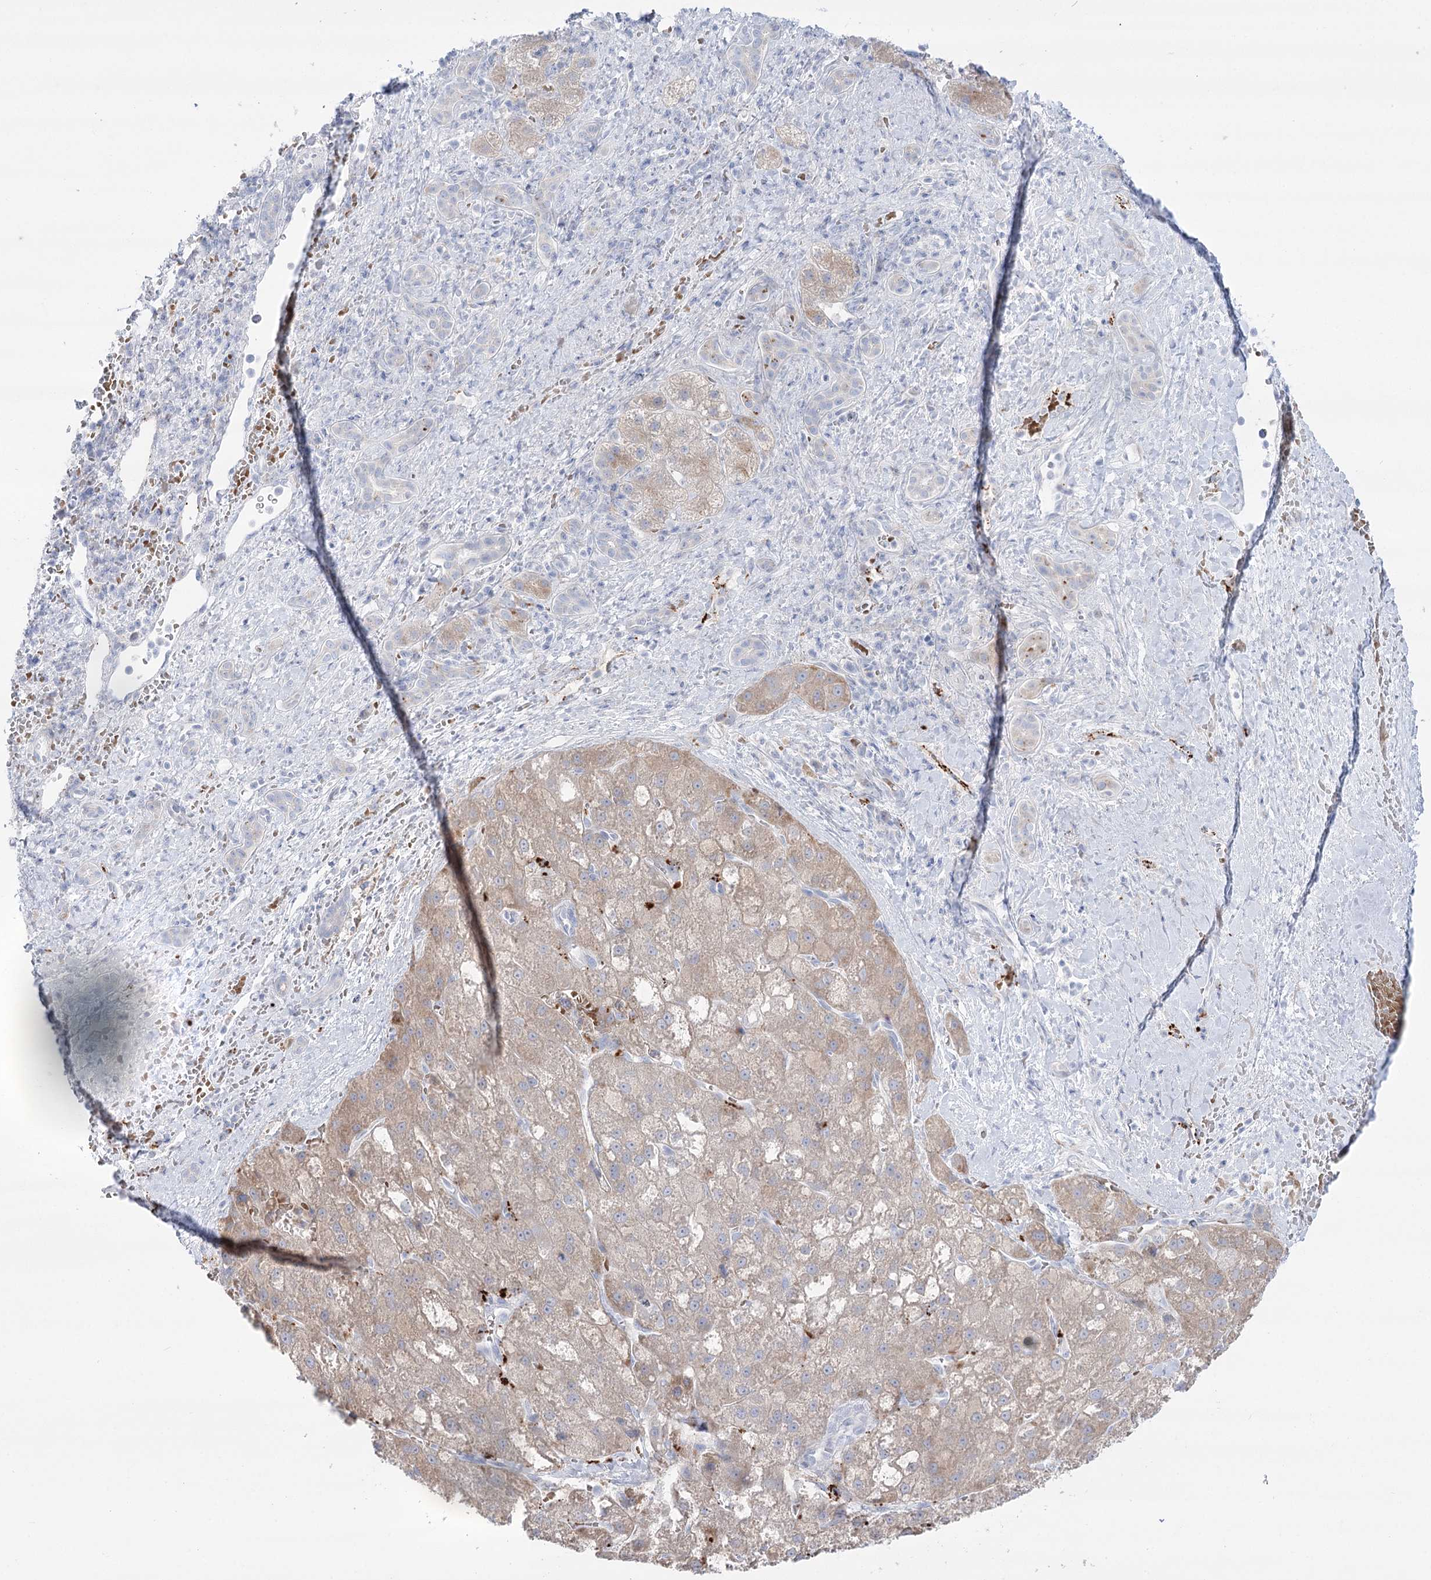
{"staining": {"intensity": "weak", "quantity": ">75%", "location": "cytoplasmic/membranous"}, "tissue": "liver cancer", "cell_type": "Tumor cells", "image_type": "cancer", "snomed": [{"axis": "morphology", "description": "Normal tissue, NOS"}, {"axis": "morphology", "description": "Carcinoma, Hepatocellular, NOS"}, {"axis": "topography", "description": "Liver"}], "caption": "A photomicrograph of human liver cancer stained for a protein exhibits weak cytoplasmic/membranous brown staining in tumor cells. The staining was performed using DAB (3,3'-diaminobenzidine), with brown indicating positive protein expression. Nuclei are stained blue with hematoxylin.", "gene": "SIAE", "patient": {"sex": "male", "age": 57}}